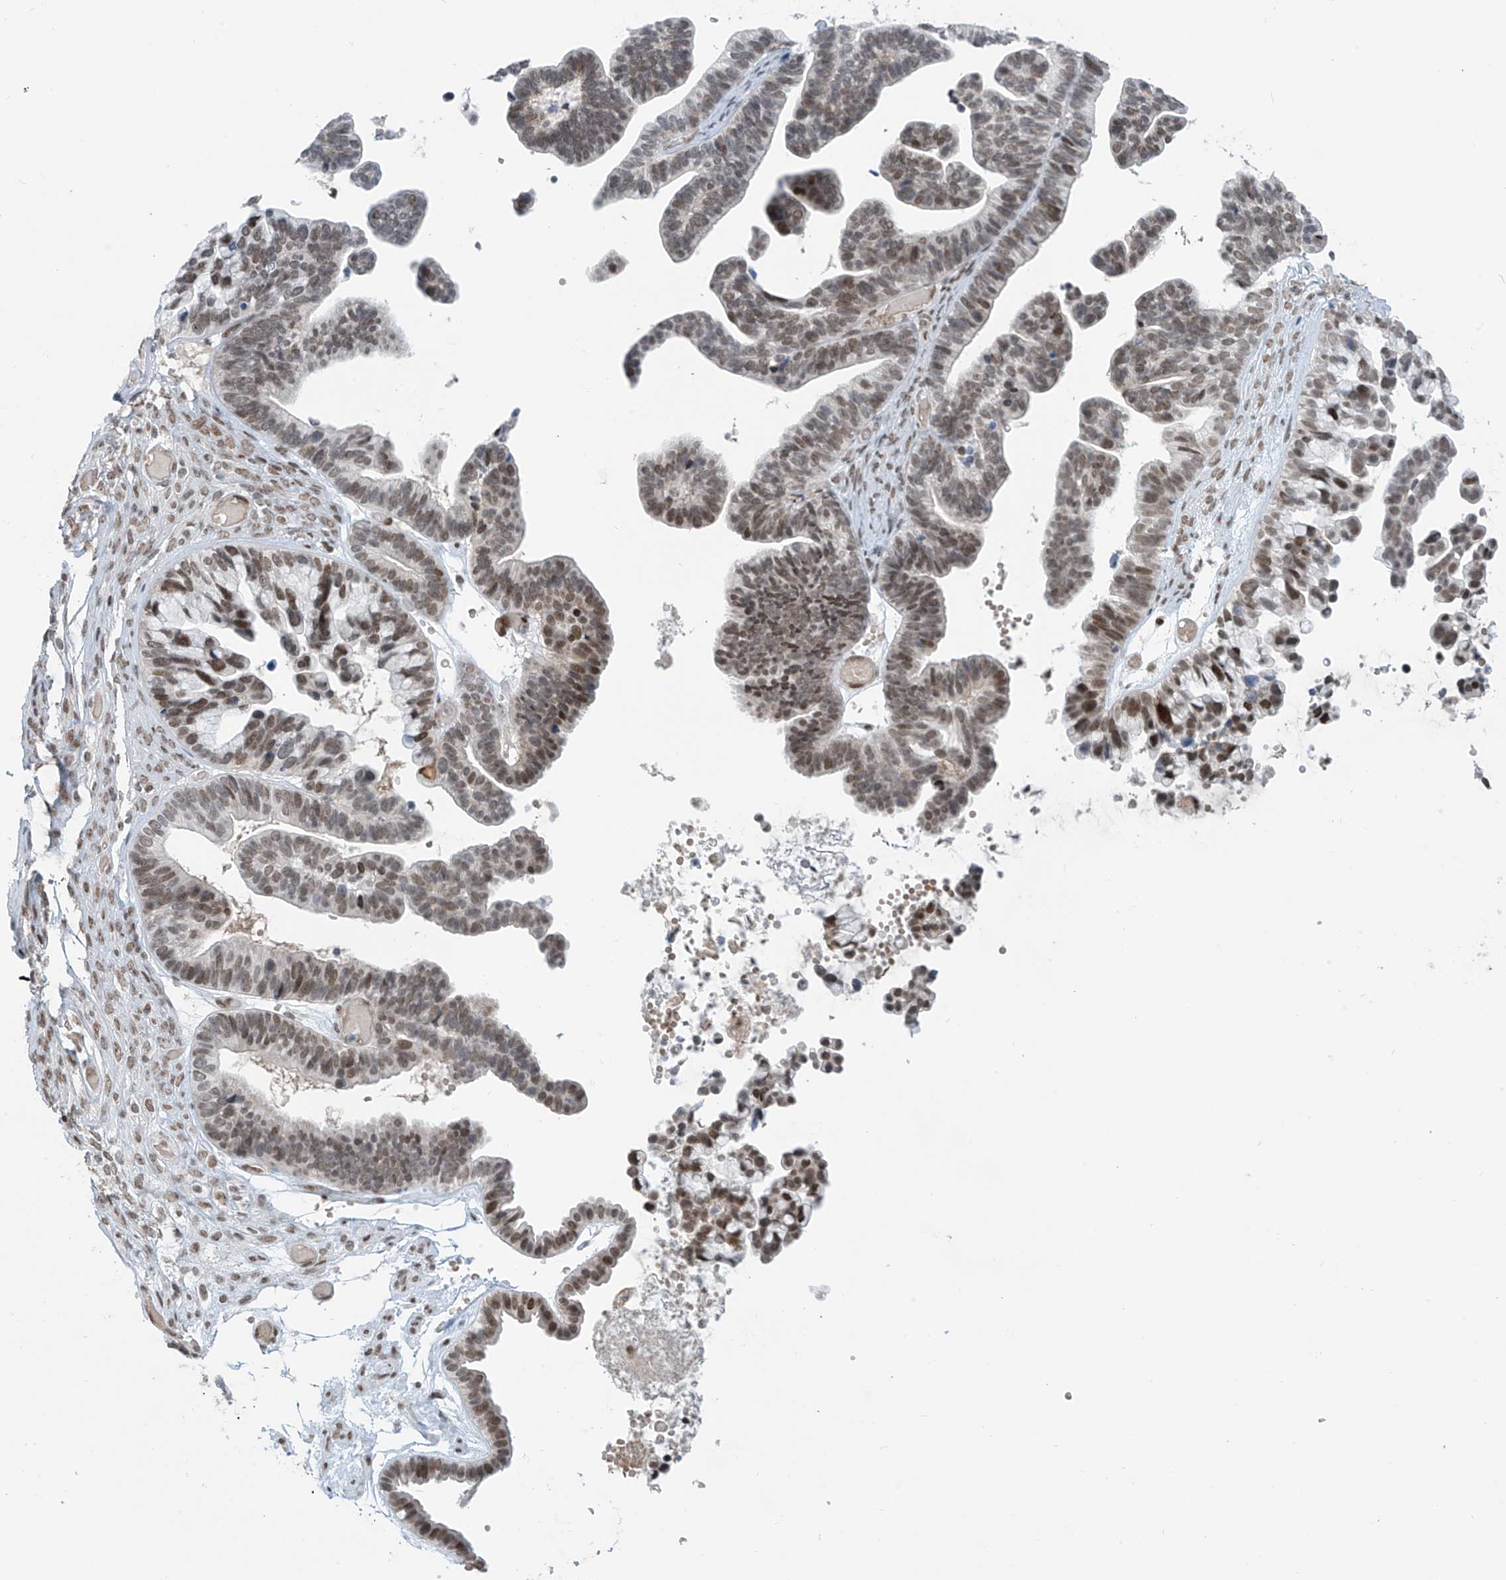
{"staining": {"intensity": "moderate", "quantity": ">75%", "location": "nuclear"}, "tissue": "ovarian cancer", "cell_type": "Tumor cells", "image_type": "cancer", "snomed": [{"axis": "morphology", "description": "Cystadenocarcinoma, serous, NOS"}, {"axis": "topography", "description": "Ovary"}], "caption": "Ovarian cancer was stained to show a protein in brown. There is medium levels of moderate nuclear expression in about >75% of tumor cells.", "gene": "MCM9", "patient": {"sex": "female", "age": 56}}